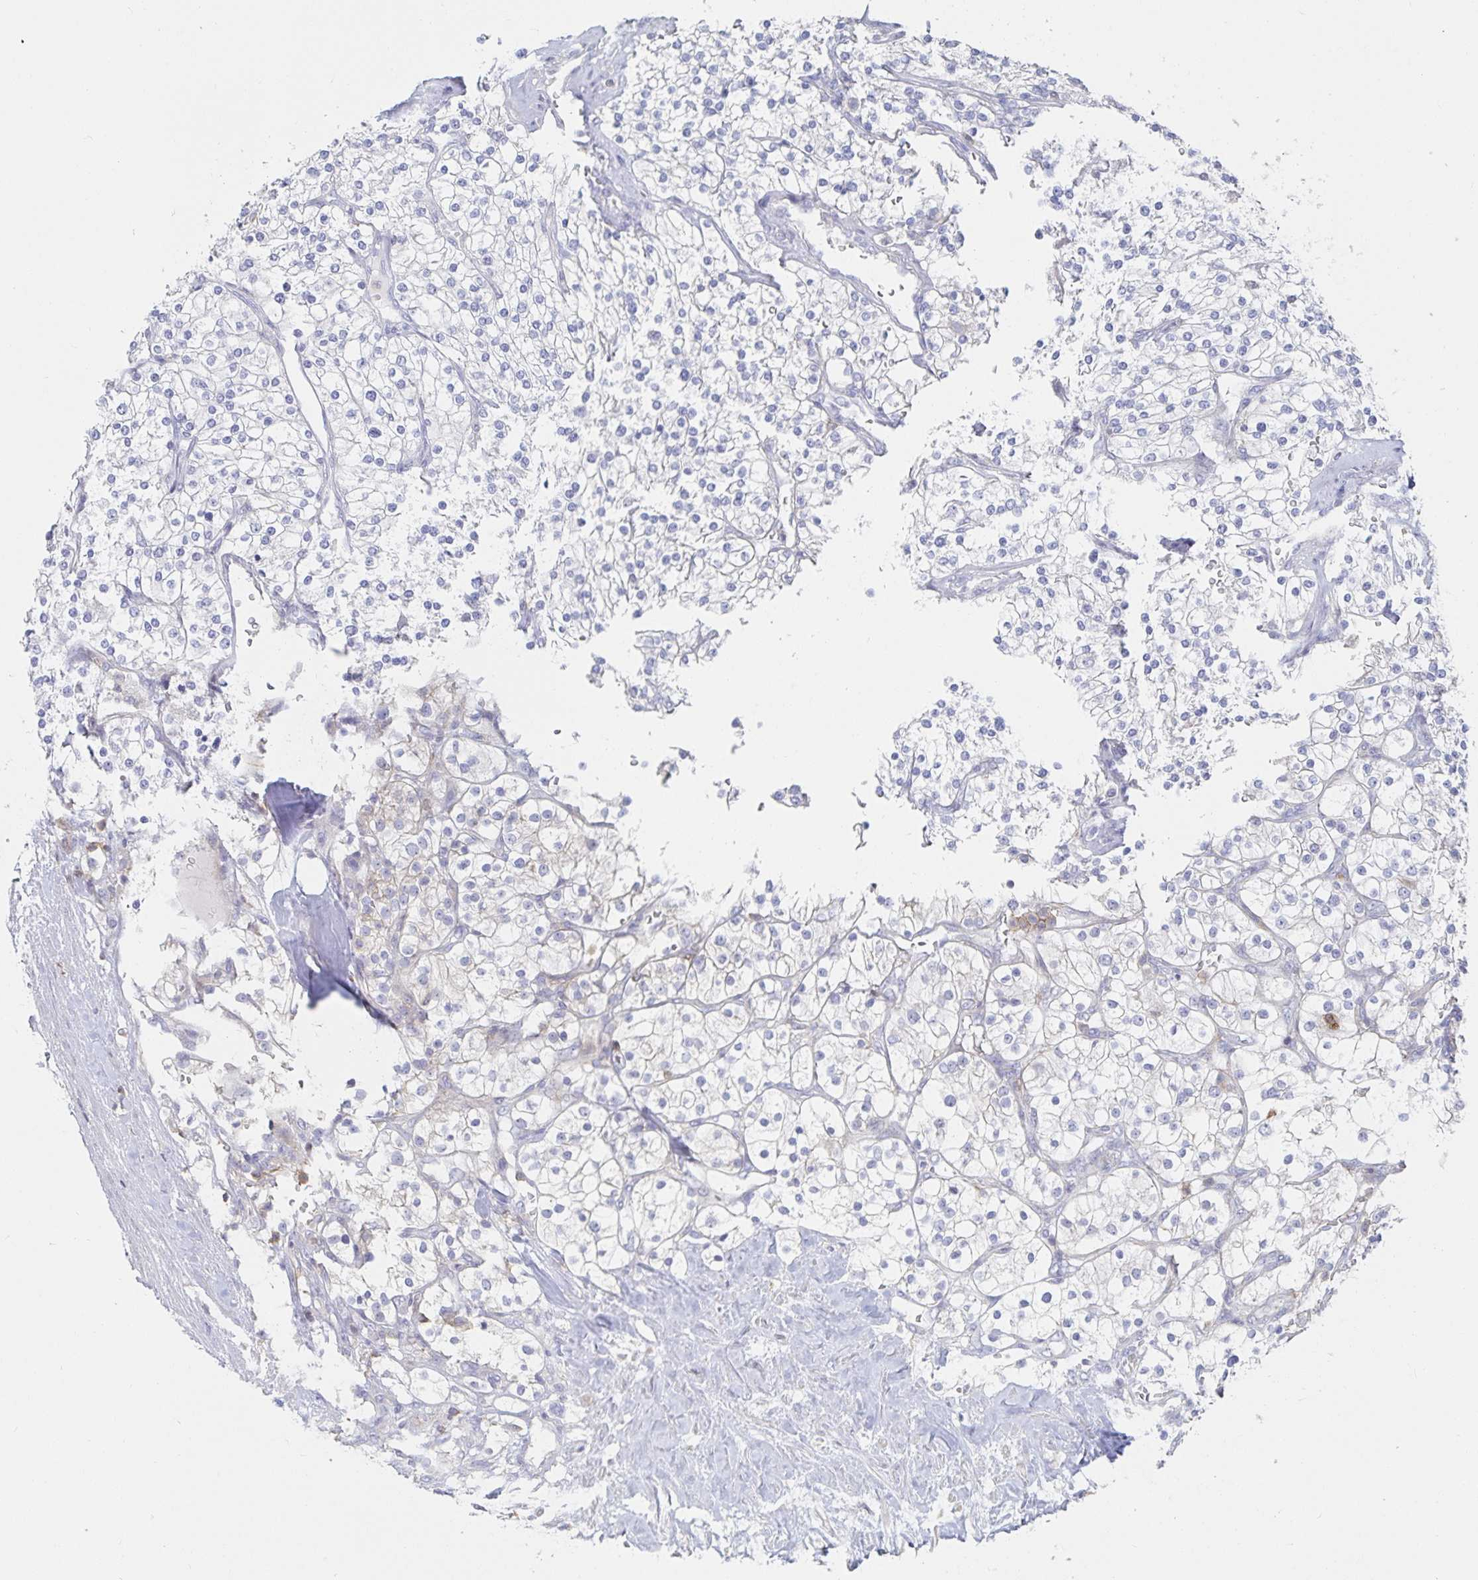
{"staining": {"intensity": "negative", "quantity": "none", "location": "none"}, "tissue": "renal cancer", "cell_type": "Tumor cells", "image_type": "cancer", "snomed": [{"axis": "morphology", "description": "Adenocarcinoma, NOS"}, {"axis": "topography", "description": "Kidney"}], "caption": "Immunohistochemistry photomicrograph of renal adenocarcinoma stained for a protein (brown), which displays no expression in tumor cells.", "gene": "PIK3CD", "patient": {"sex": "male", "age": 80}}